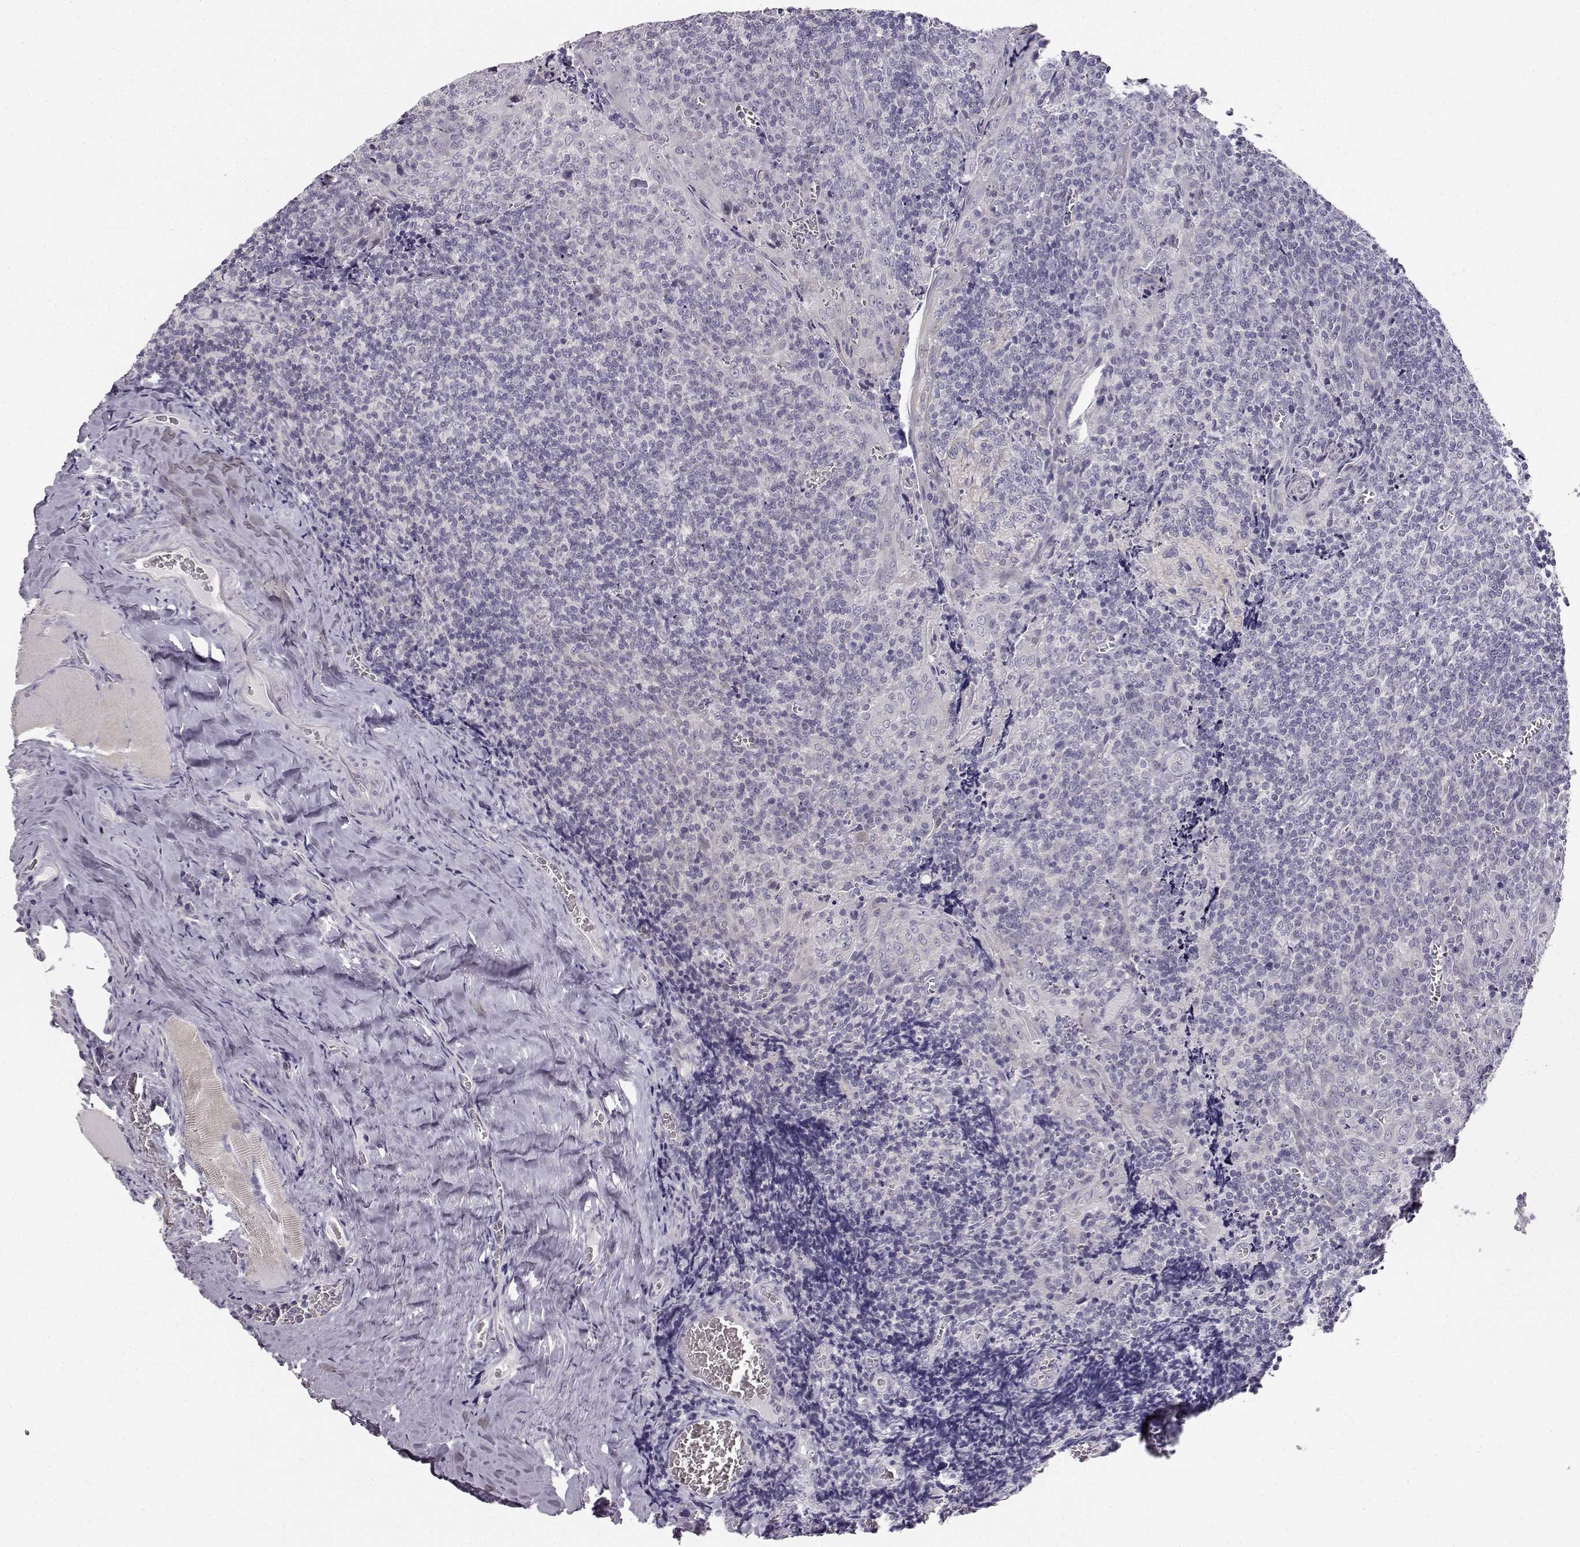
{"staining": {"intensity": "negative", "quantity": "none", "location": "none"}, "tissue": "tonsil", "cell_type": "Germinal center cells", "image_type": "normal", "snomed": [{"axis": "morphology", "description": "Normal tissue, NOS"}, {"axis": "morphology", "description": "Inflammation, NOS"}, {"axis": "topography", "description": "Tonsil"}], "caption": "DAB (3,3'-diaminobenzidine) immunohistochemical staining of normal tonsil demonstrates no significant staining in germinal center cells. The staining is performed using DAB (3,3'-diaminobenzidine) brown chromogen with nuclei counter-stained in using hematoxylin.", "gene": "MYCBPAP", "patient": {"sex": "female", "age": 31}}